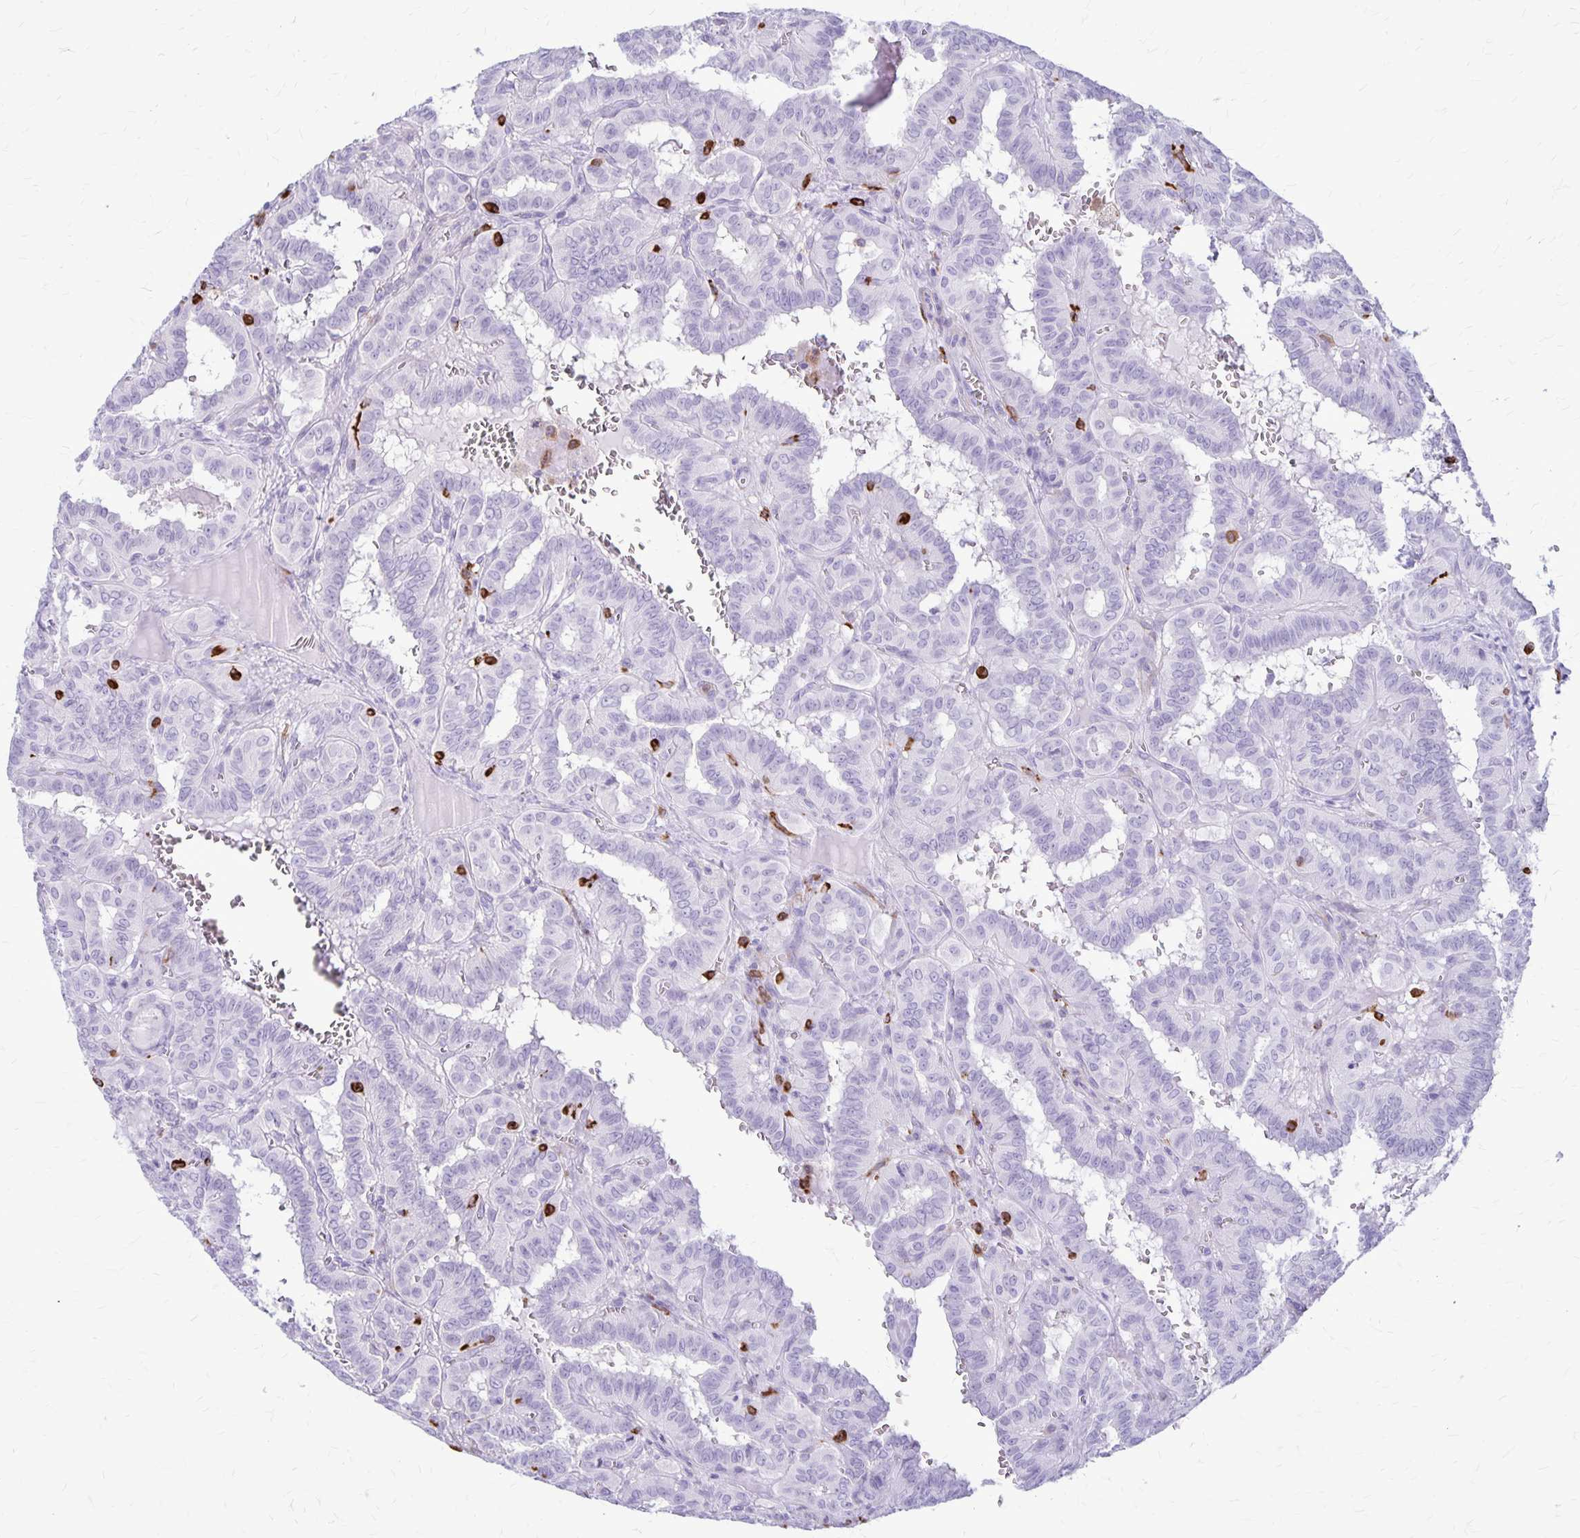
{"staining": {"intensity": "negative", "quantity": "none", "location": "none"}, "tissue": "thyroid cancer", "cell_type": "Tumor cells", "image_type": "cancer", "snomed": [{"axis": "morphology", "description": "Papillary adenocarcinoma, NOS"}, {"axis": "topography", "description": "Thyroid gland"}], "caption": "An IHC histopathology image of thyroid papillary adenocarcinoma is shown. There is no staining in tumor cells of thyroid papillary adenocarcinoma.", "gene": "RTN1", "patient": {"sex": "female", "age": 21}}